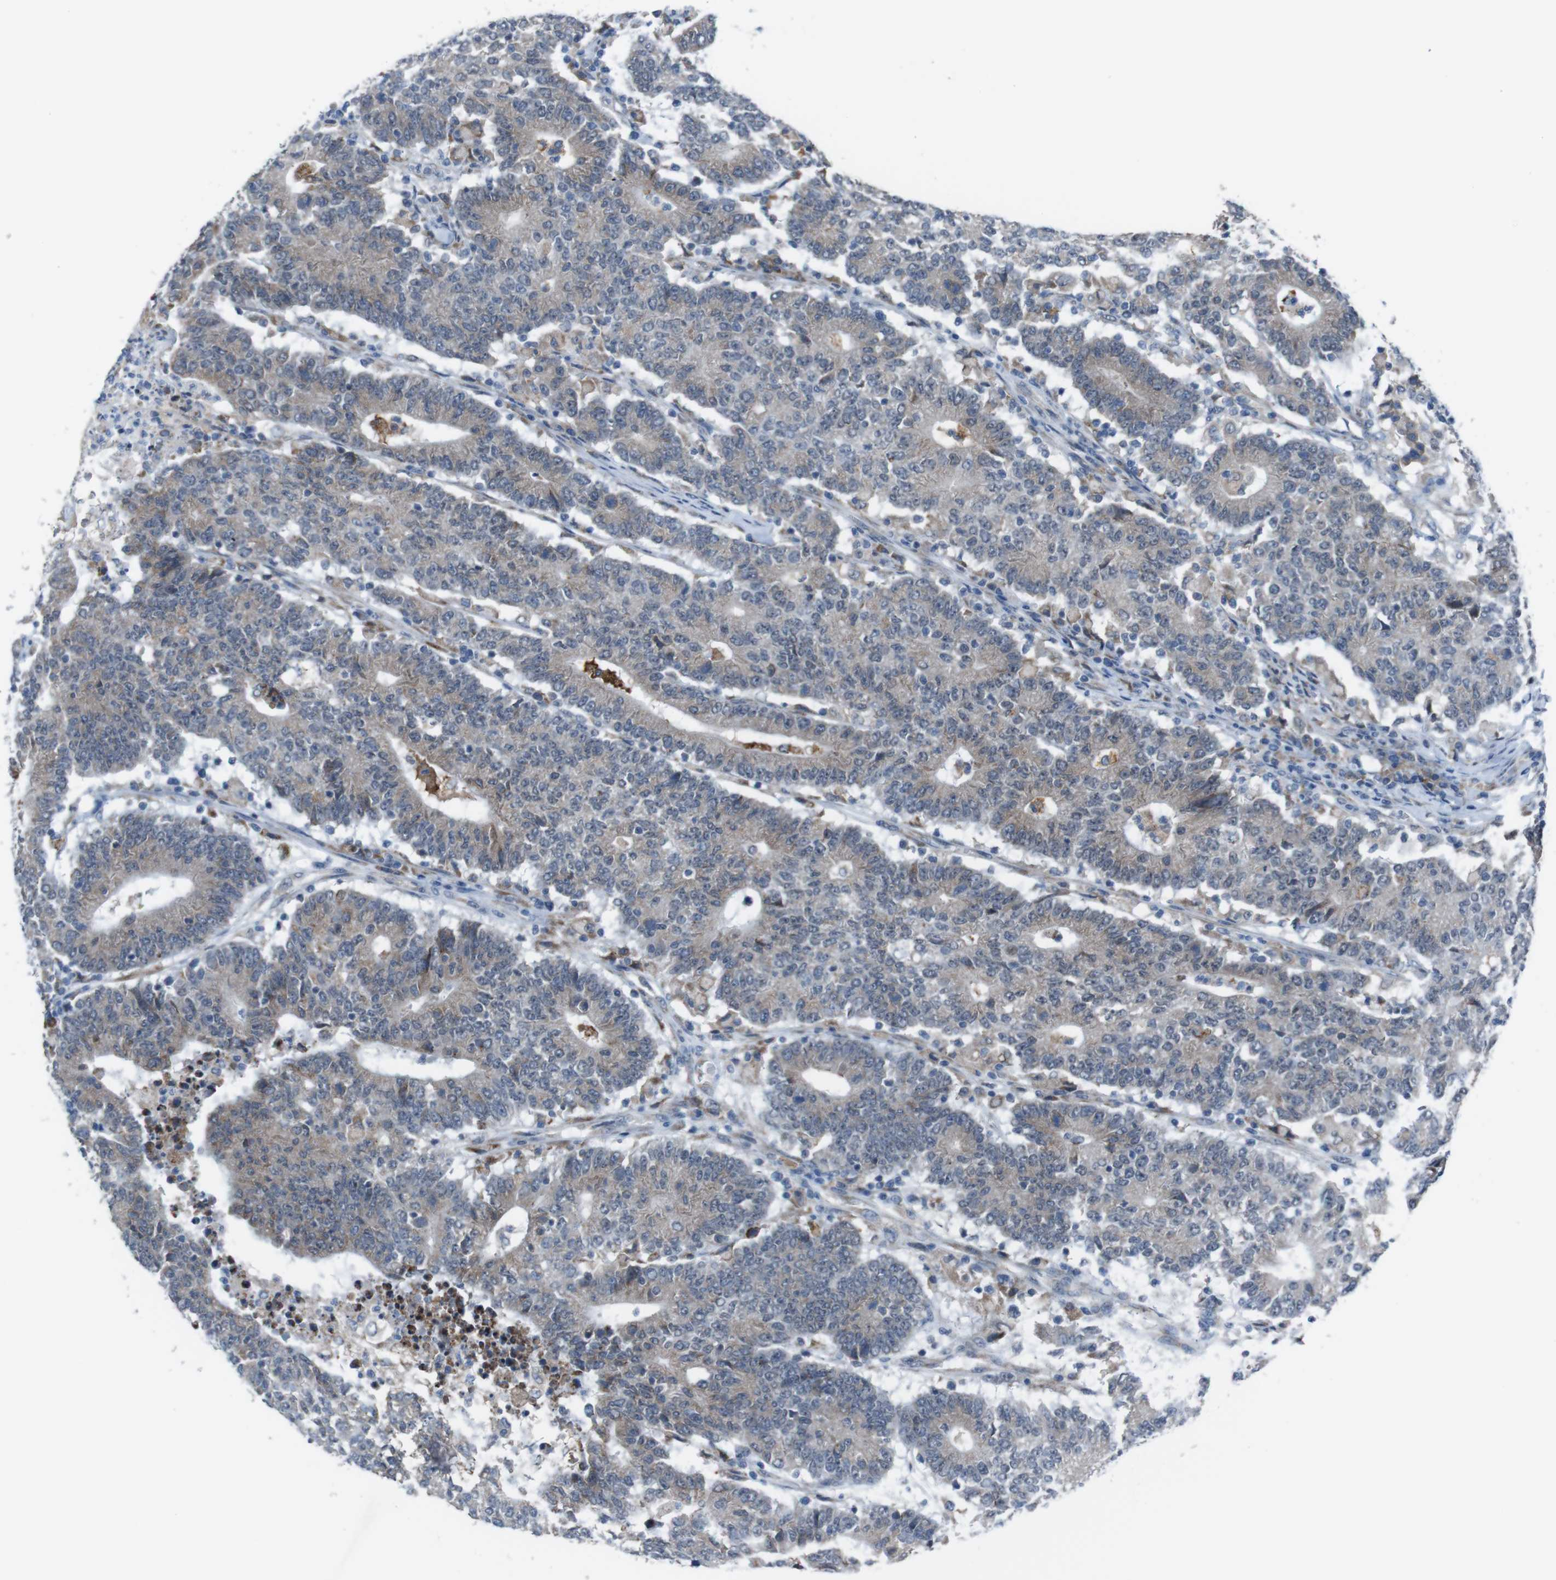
{"staining": {"intensity": "moderate", "quantity": "25%-75%", "location": "cytoplasmic/membranous"}, "tissue": "colorectal cancer", "cell_type": "Tumor cells", "image_type": "cancer", "snomed": [{"axis": "morphology", "description": "Normal tissue, NOS"}, {"axis": "morphology", "description": "Adenocarcinoma, NOS"}, {"axis": "topography", "description": "Colon"}], "caption": "Adenocarcinoma (colorectal) stained with a brown dye demonstrates moderate cytoplasmic/membranous positive positivity in approximately 25%-75% of tumor cells.", "gene": "CDH22", "patient": {"sex": "female", "age": 75}}